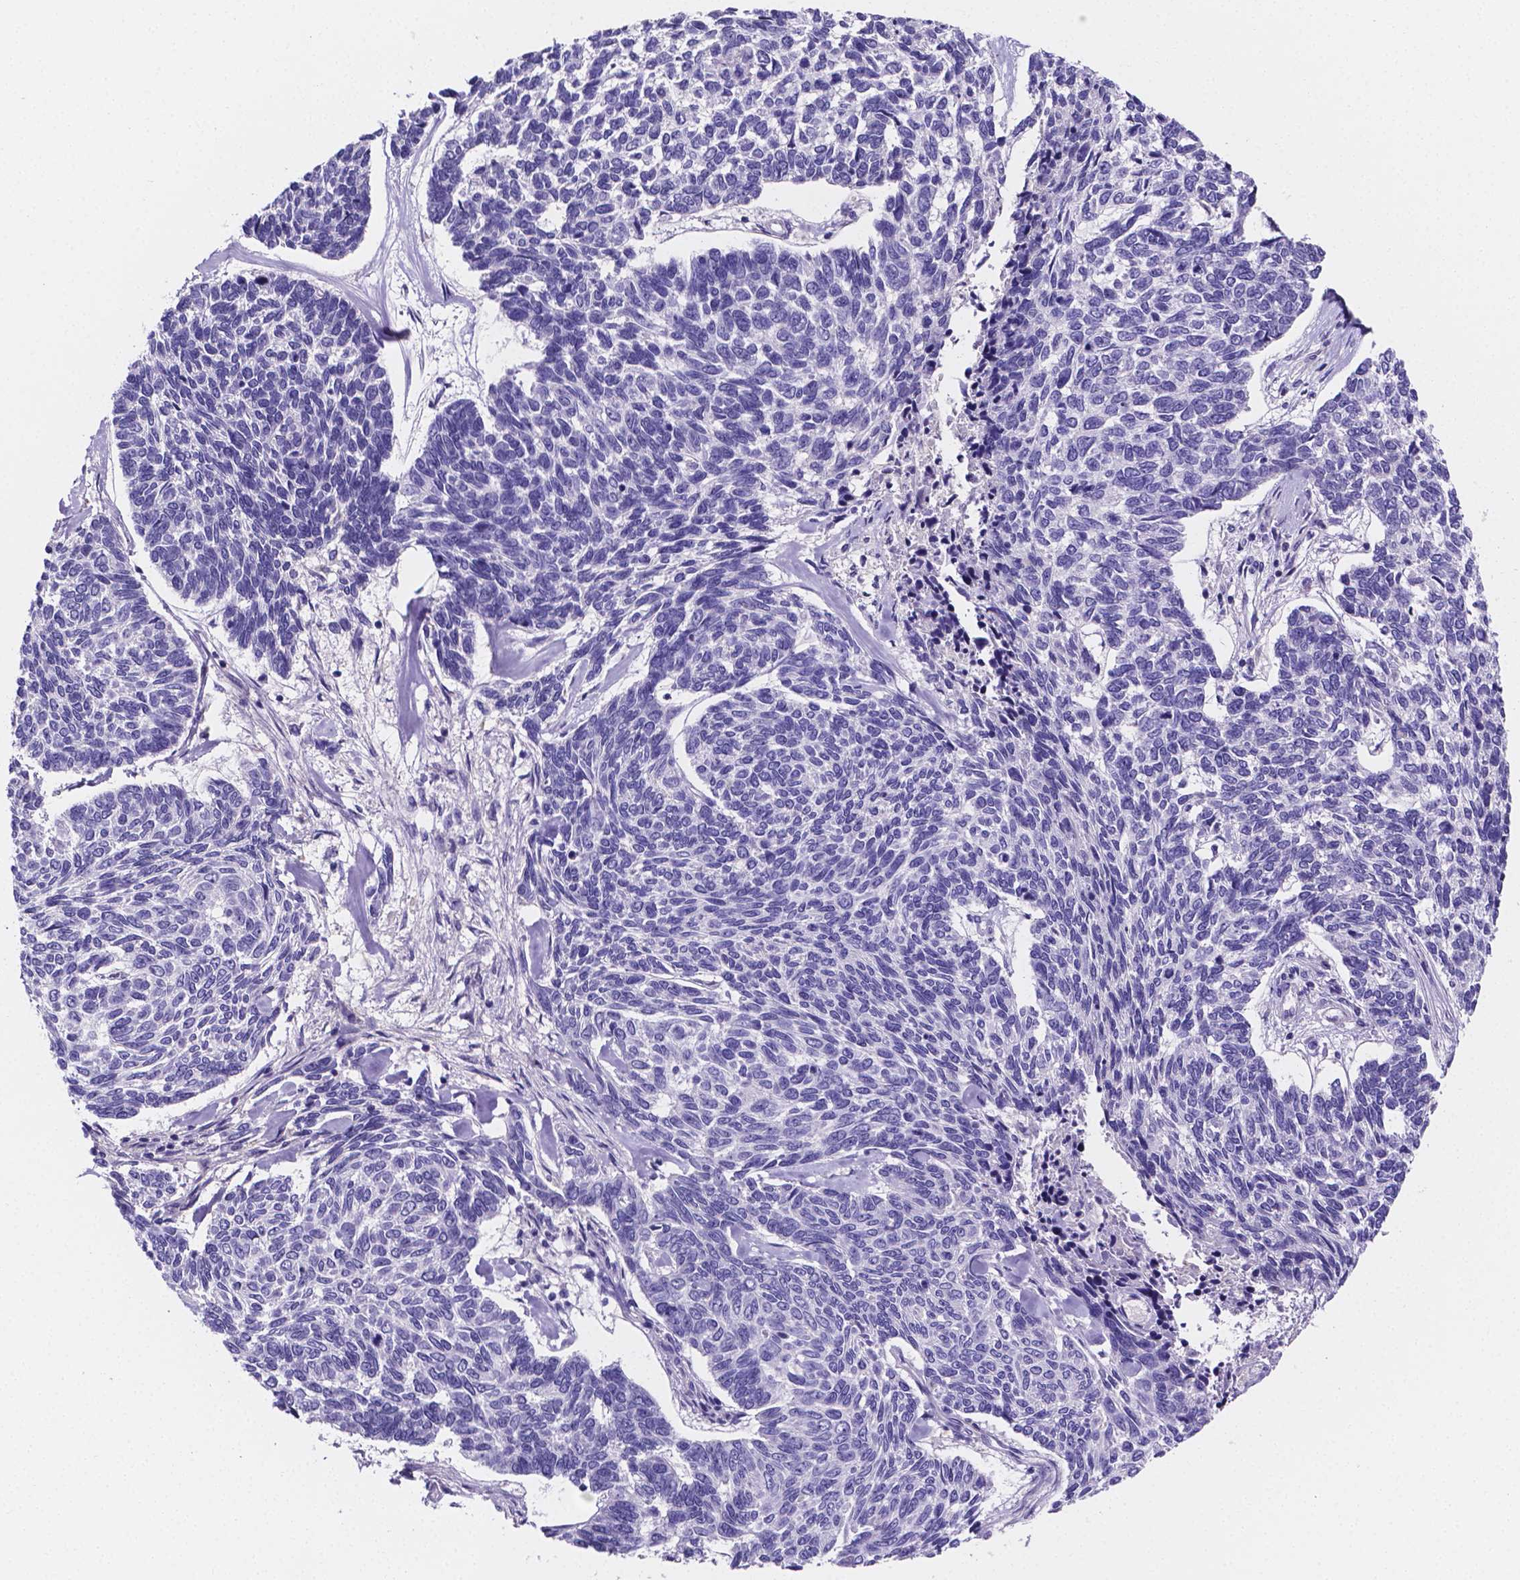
{"staining": {"intensity": "negative", "quantity": "none", "location": "none"}, "tissue": "skin cancer", "cell_type": "Tumor cells", "image_type": "cancer", "snomed": [{"axis": "morphology", "description": "Basal cell carcinoma"}, {"axis": "topography", "description": "Skin"}], "caption": "Human skin cancer stained for a protein using immunohistochemistry (IHC) displays no expression in tumor cells.", "gene": "NRGN", "patient": {"sex": "female", "age": 65}}